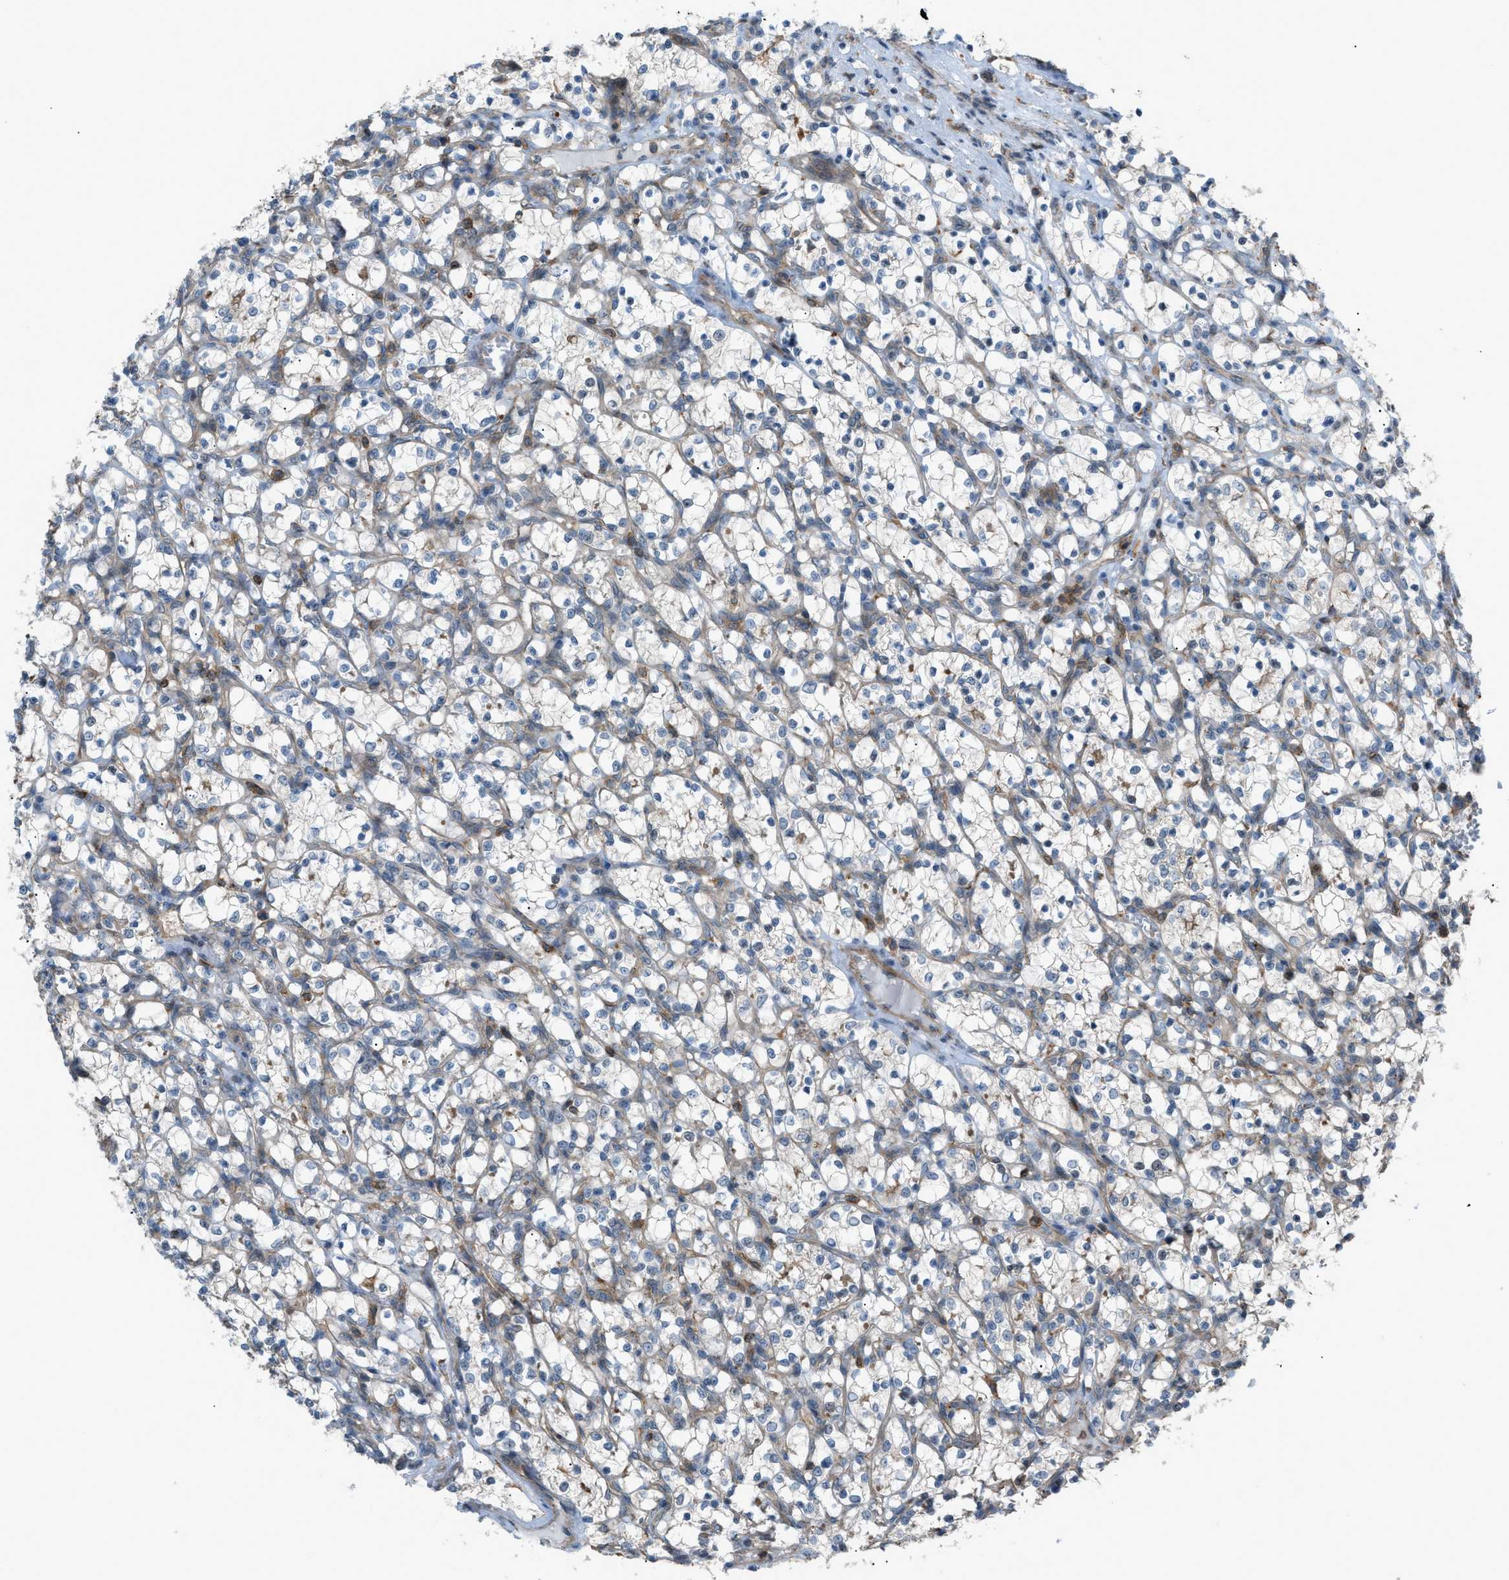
{"staining": {"intensity": "negative", "quantity": "none", "location": "none"}, "tissue": "renal cancer", "cell_type": "Tumor cells", "image_type": "cancer", "snomed": [{"axis": "morphology", "description": "Adenocarcinoma, NOS"}, {"axis": "topography", "description": "Kidney"}], "caption": "A photomicrograph of renal adenocarcinoma stained for a protein displays no brown staining in tumor cells.", "gene": "DYRK1A", "patient": {"sex": "female", "age": 69}}